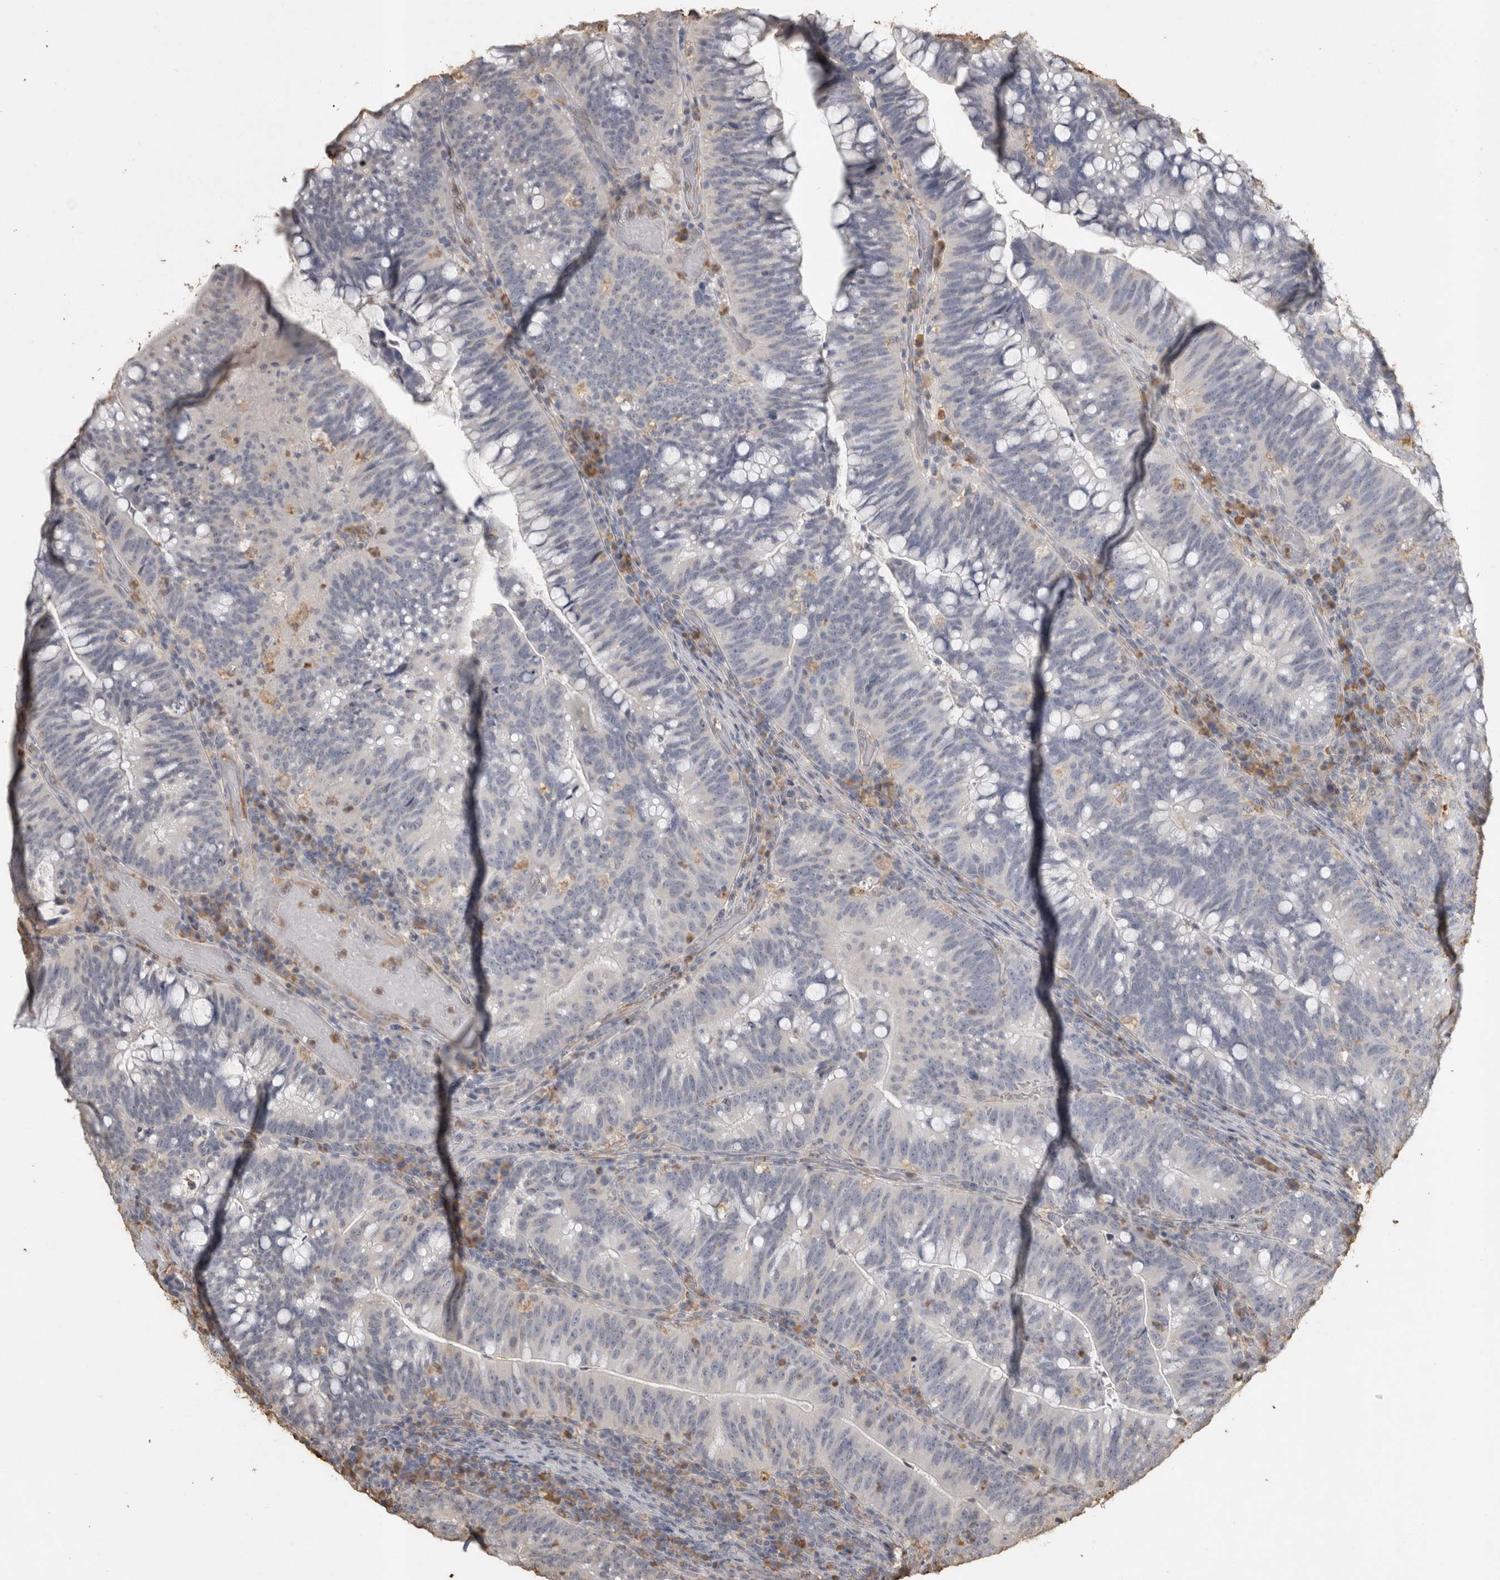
{"staining": {"intensity": "negative", "quantity": "none", "location": "none"}, "tissue": "colorectal cancer", "cell_type": "Tumor cells", "image_type": "cancer", "snomed": [{"axis": "morphology", "description": "Adenocarcinoma, NOS"}, {"axis": "topography", "description": "Colon"}], "caption": "The IHC image has no significant staining in tumor cells of adenocarcinoma (colorectal) tissue. (Immunohistochemistry (ihc), brightfield microscopy, high magnification).", "gene": "REPS2", "patient": {"sex": "female", "age": 66}}